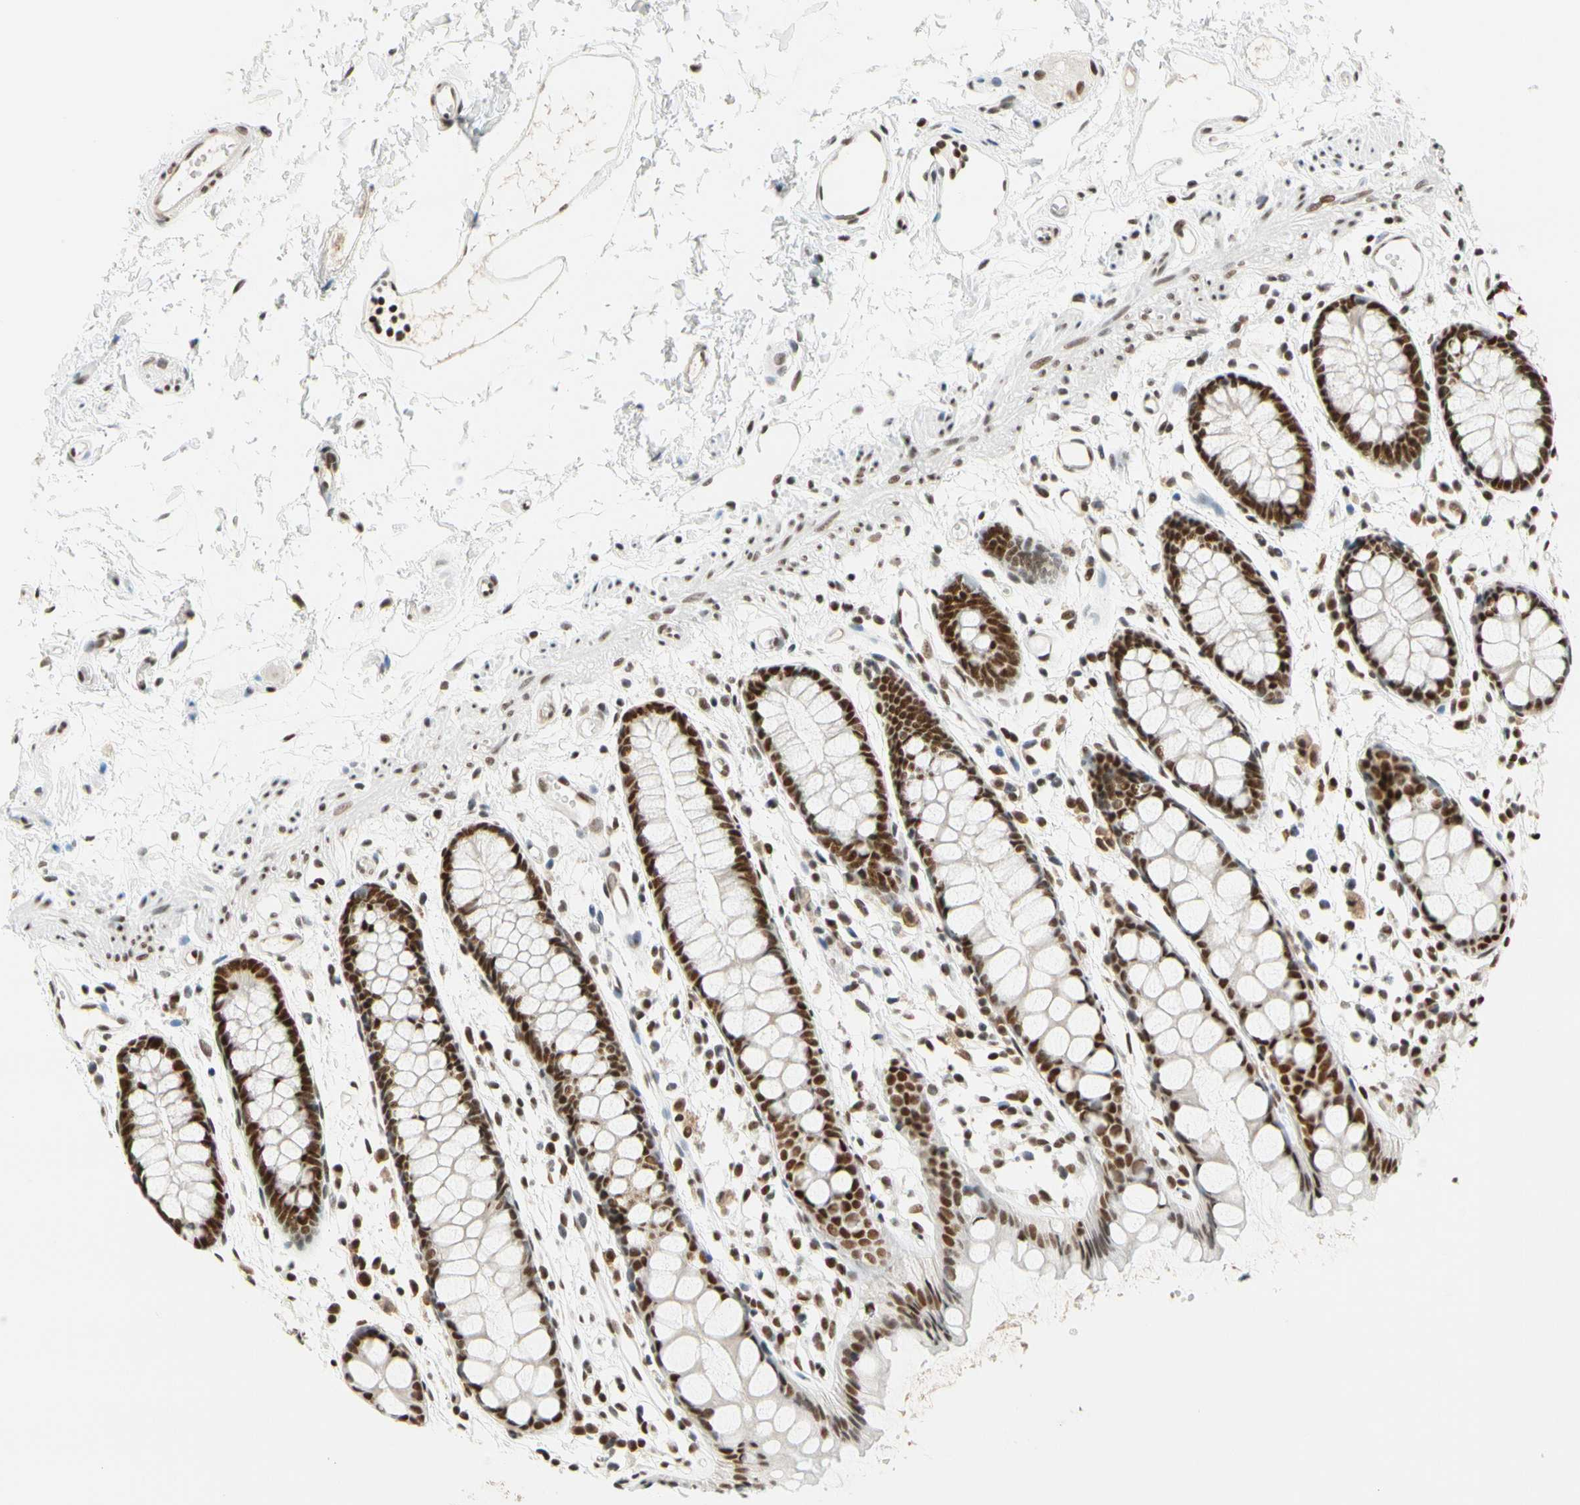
{"staining": {"intensity": "strong", "quantity": ">75%", "location": "nuclear"}, "tissue": "rectum", "cell_type": "Glandular cells", "image_type": "normal", "snomed": [{"axis": "morphology", "description": "Normal tissue, NOS"}, {"axis": "topography", "description": "Rectum"}], "caption": "Immunohistochemical staining of normal rectum displays >75% levels of strong nuclear protein staining in approximately >75% of glandular cells. The staining is performed using DAB (3,3'-diaminobenzidine) brown chromogen to label protein expression. The nuclei are counter-stained blue using hematoxylin.", "gene": "ZSCAN16", "patient": {"sex": "female", "age": 66}}